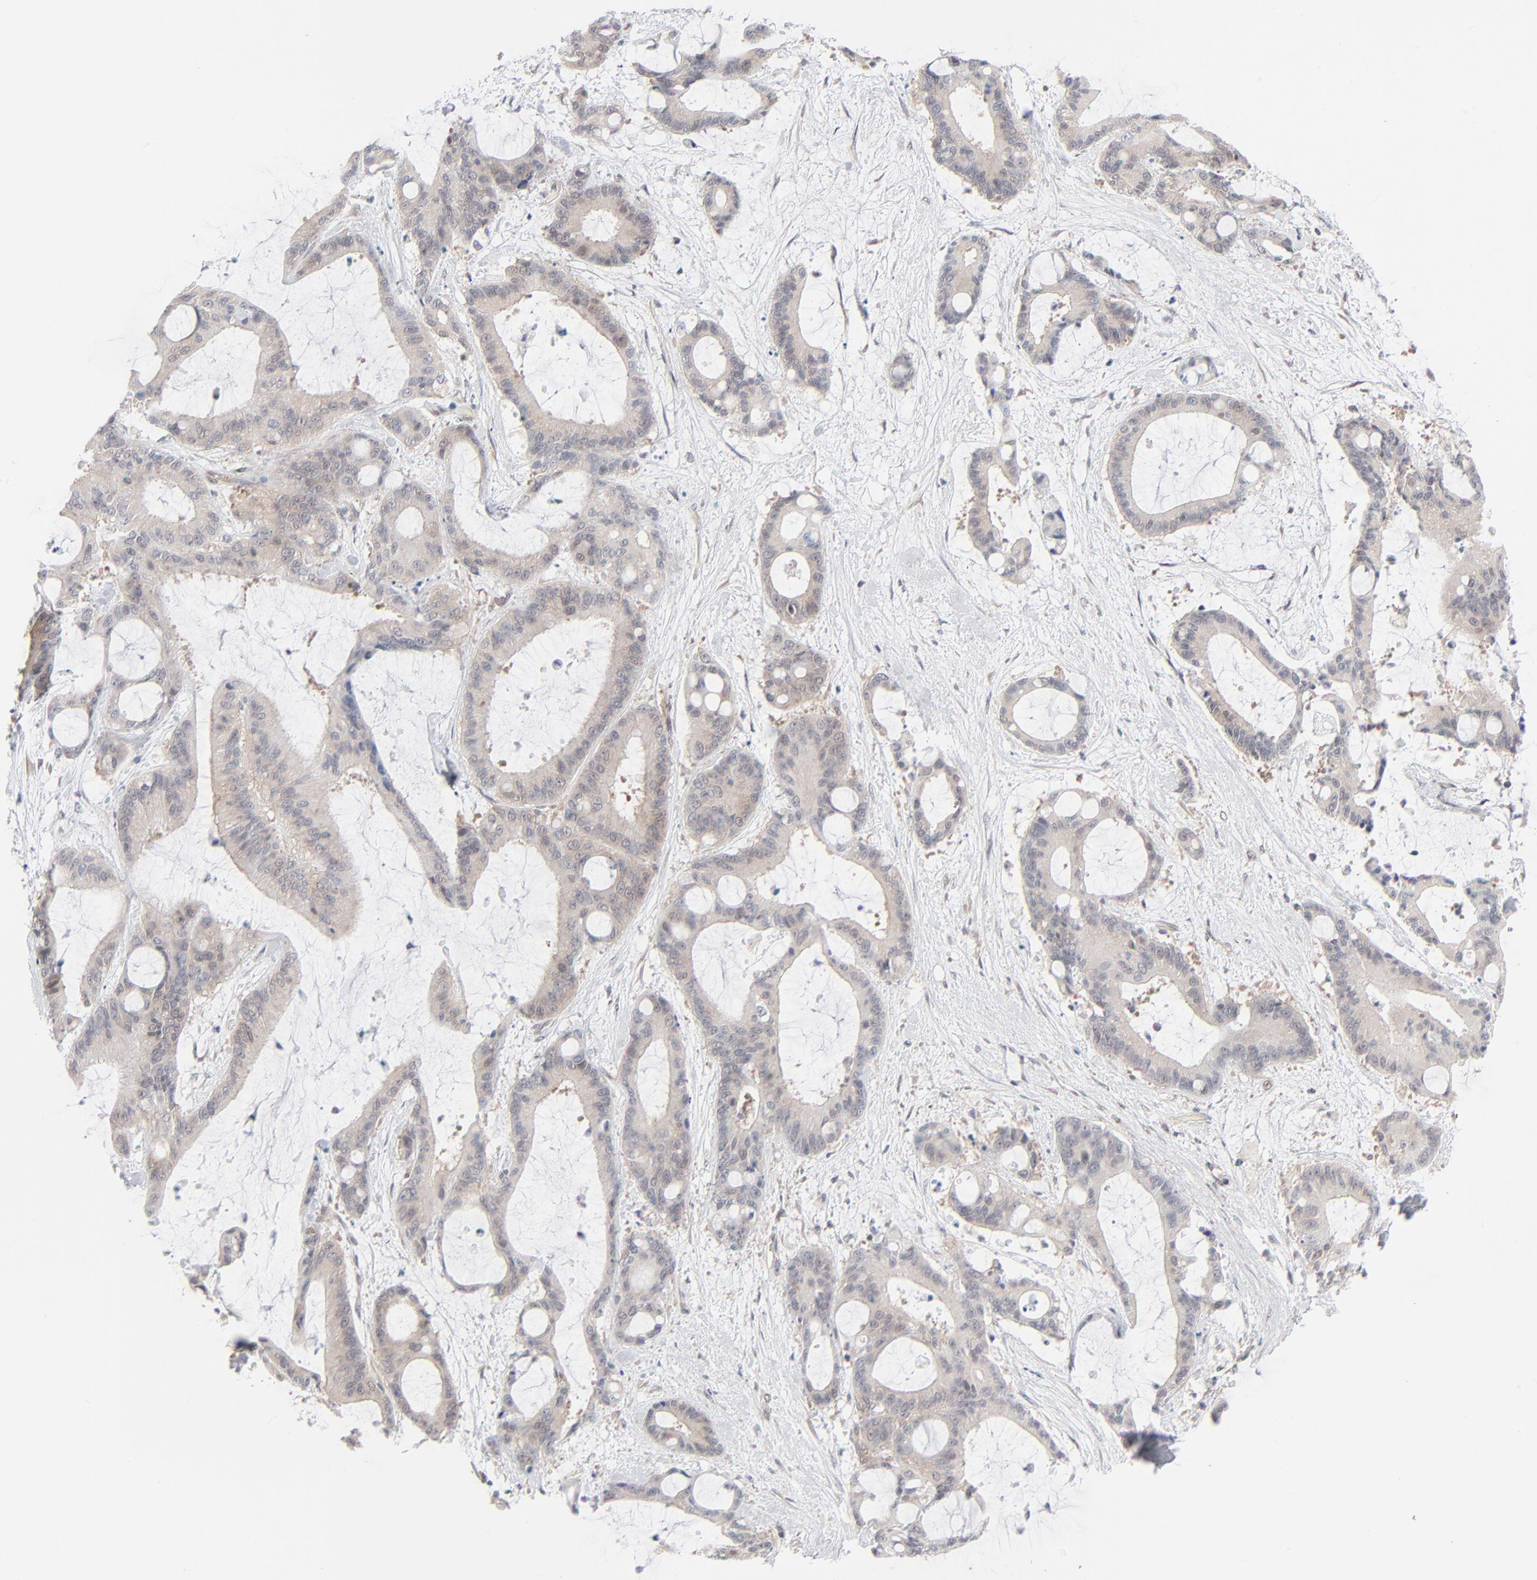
{"staining": {"intensity": "weak", "quantity": "25%-75%", "location": "cytoplasmic/membranous"}, "tissue": "liver cancer", "cell_type": "Tumor cells", "image_type": "cancer", "snomed": [{"axis": "morphology", "description": "Cholangiocarcinoma"}, {"axis": "topography", "description": "Liver"}], "caption": "Protein expression analysis of human liver cancer reveals weak cytoplasmic/membranous expression in about 25%-75% of tumor cells.", "gene": "RPS6KB1", "patient": {"sex": "female", "age": 73}}